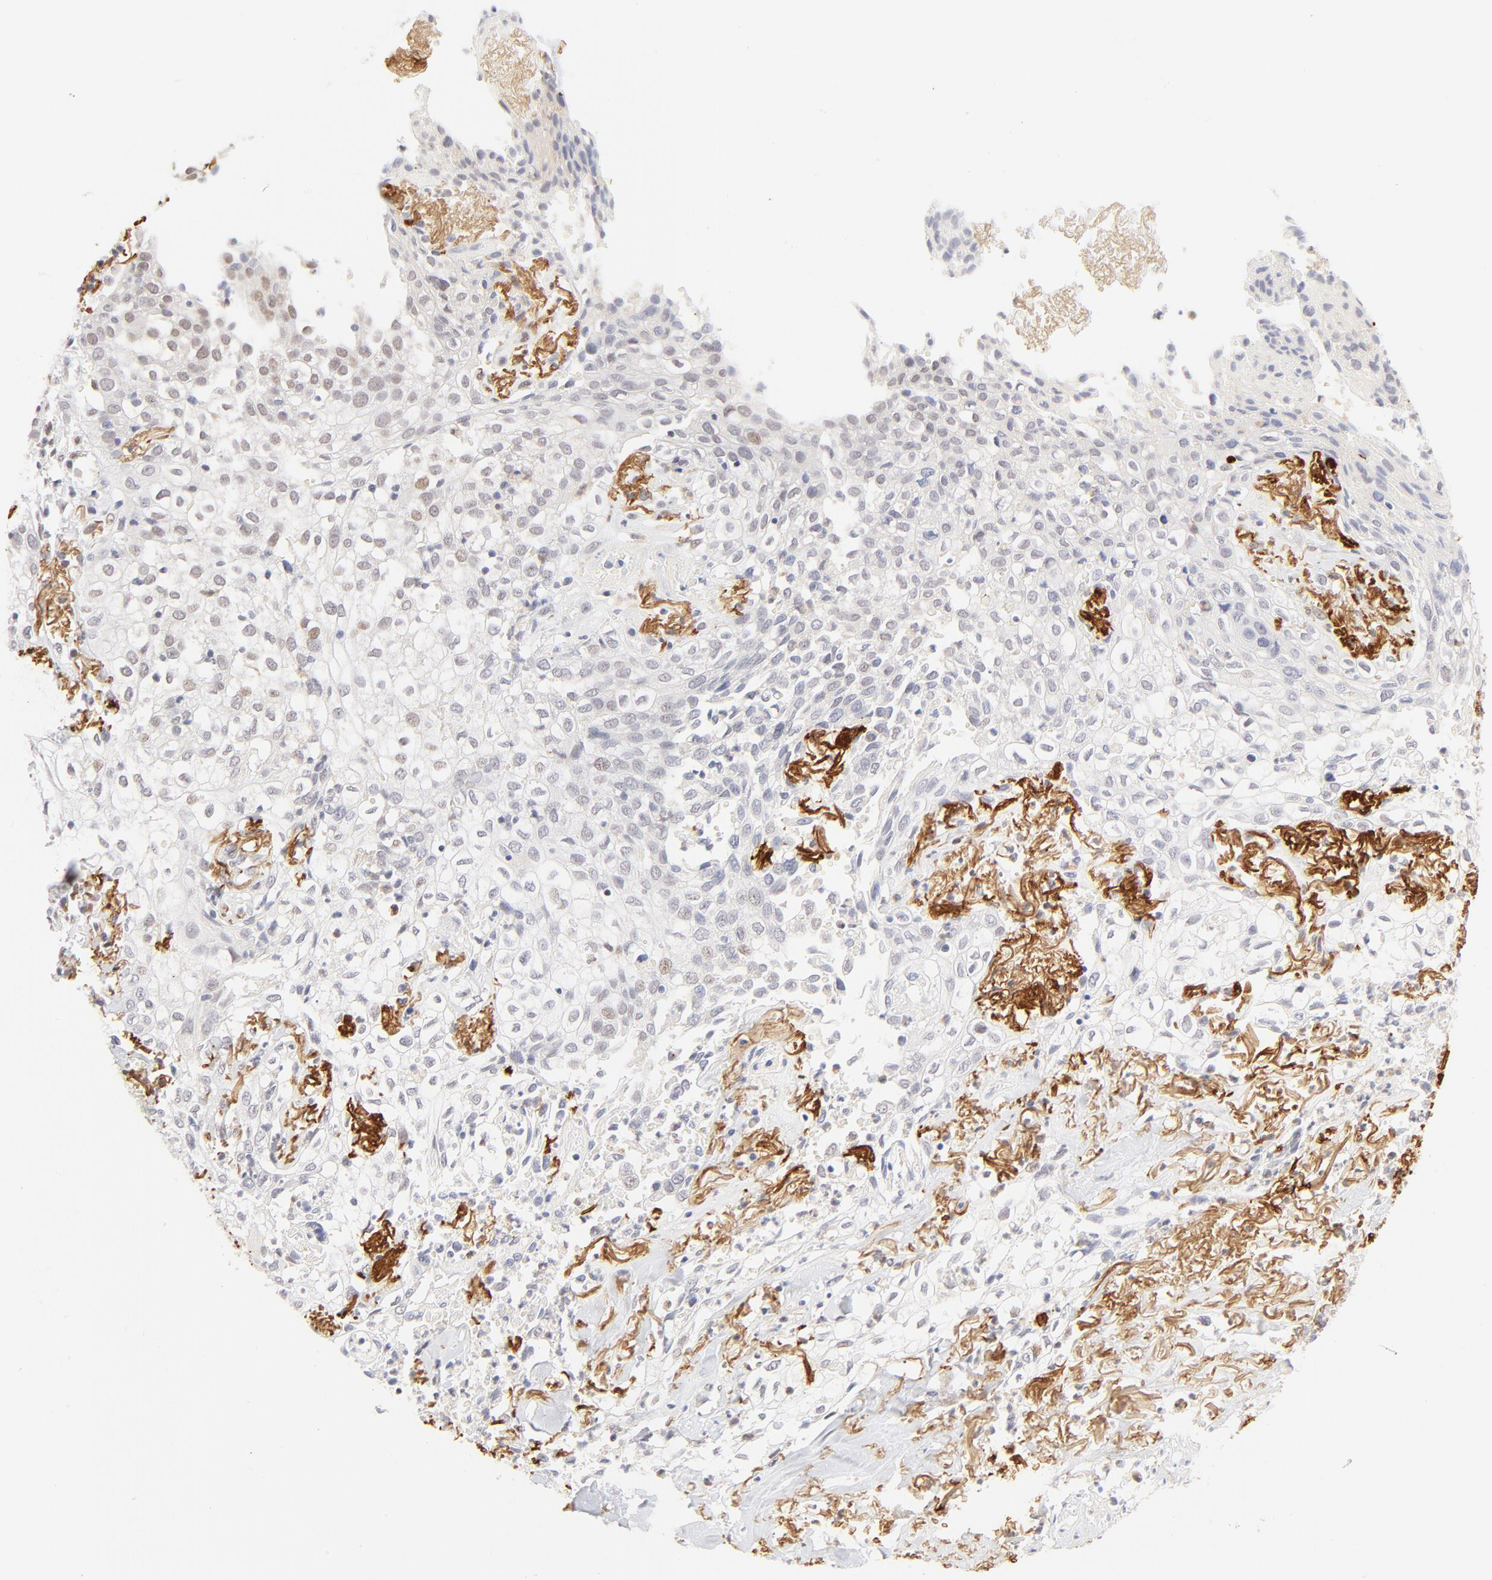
{"staining": {"intensity": "negative", "quantity": "none", "location": "none"}, "tissue": "skin cancer", "cell_type": "Tumor cells", "image_type": "cancer", "snomed": [{"axis": "morphology", "description": "Squamous cell carcinoma, NOS"}, {"axis": "topography", "description": "Skin"}], "caption": "This is an immunohistochemistry (IHC) histopathology image of human skin cancer. There is no expression in tumor cells.", "gene": "PBX1", "patient": {"sex": "male", "age": 65}}